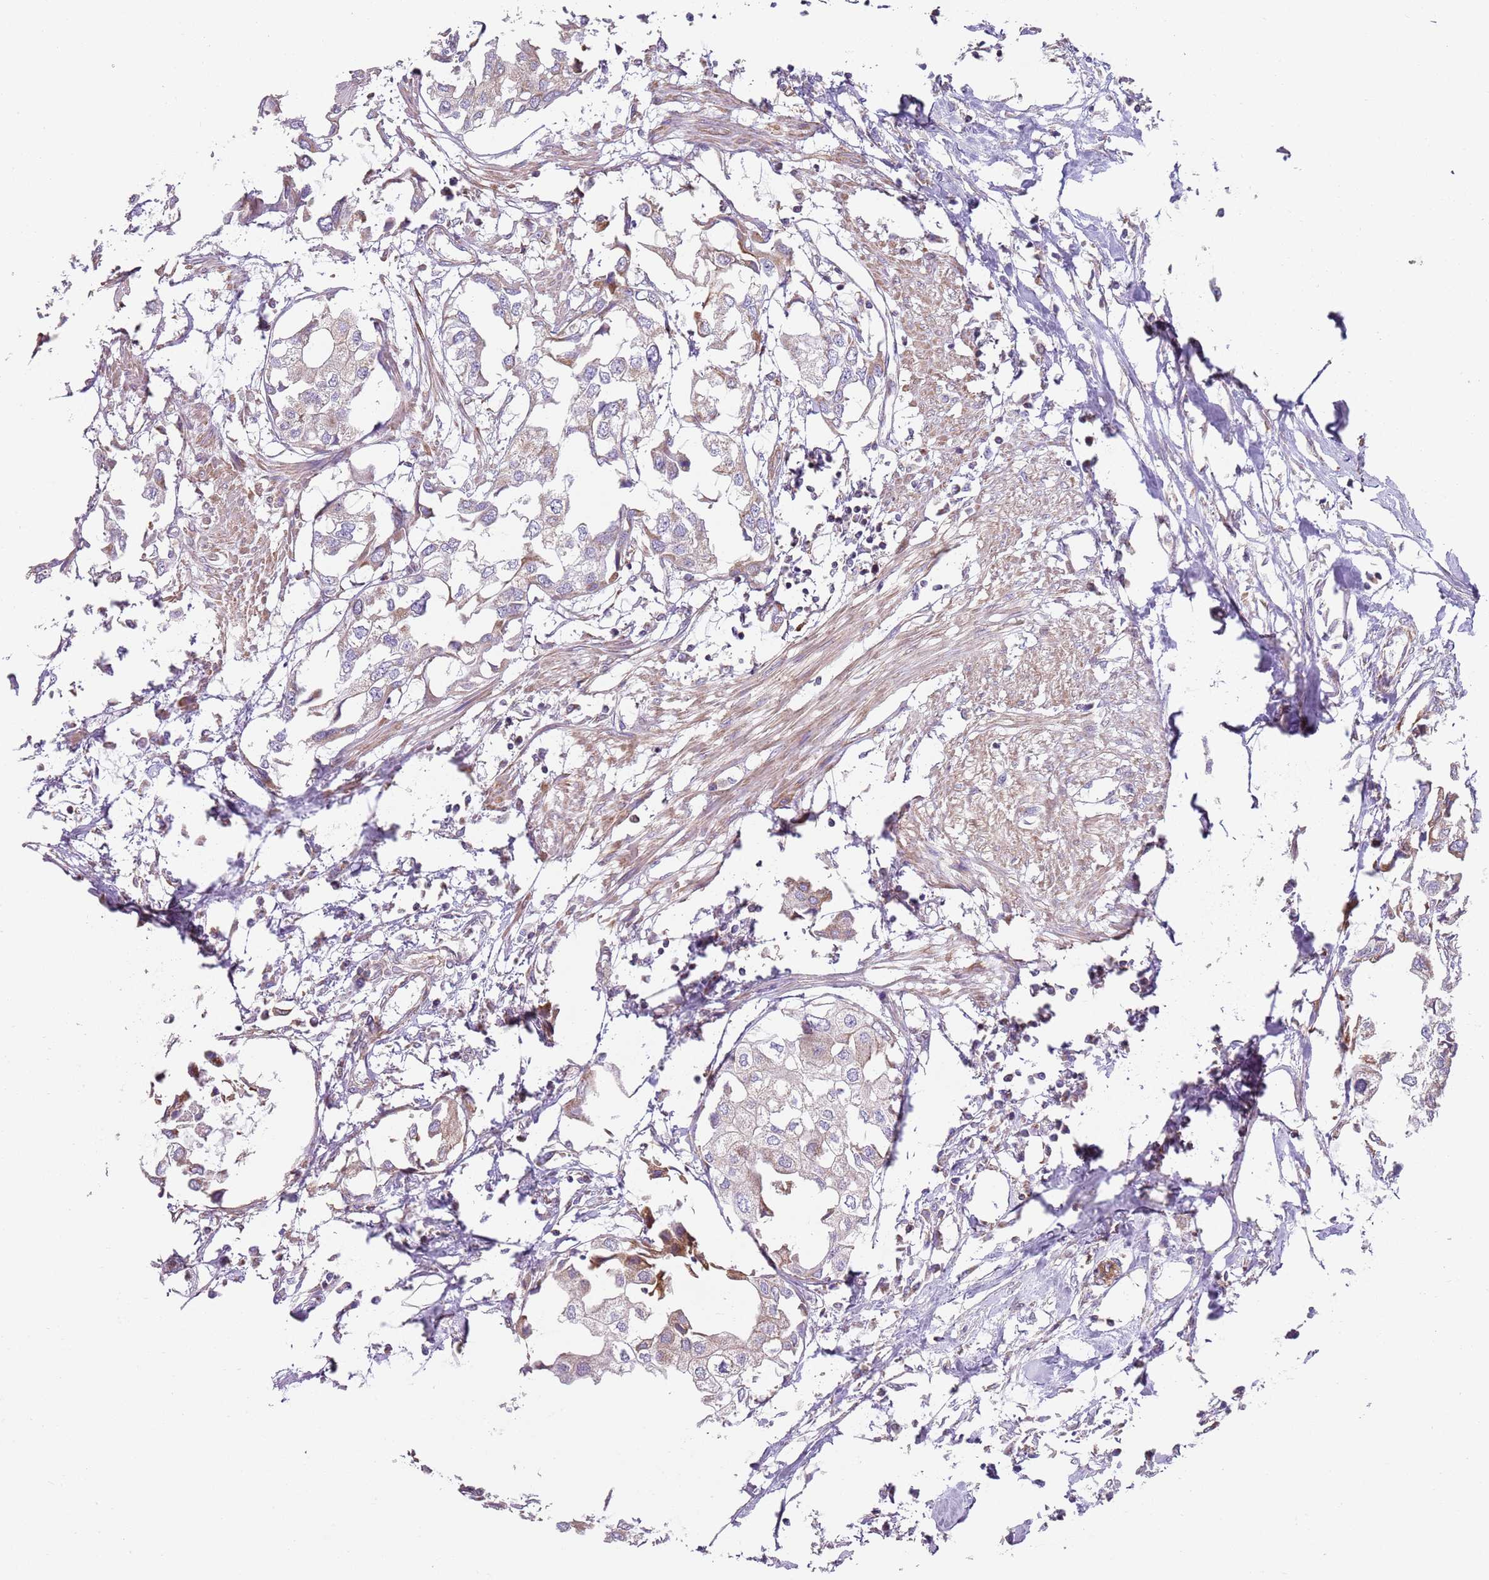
{"staining": {"intensity": "weak", "quantity": "<25%", "location": "cytoplasmic/membranous"}, "tissue": "urothelial cancer", "cell_type": "Tumor cells", "image_type": "cancer", "snomed": [{"axis": "morphology", "description": "Urothelial carcinoma, High grade"}, {"axis": "topography", "description": "Urinary bladder"}], "caption": "High-grade urothelial carcinoma was stained to show a protein in brown. There is no significant expression in tumor cells.", "gene": "GAS8", "patient": {"sex": "male", "age": 64}}